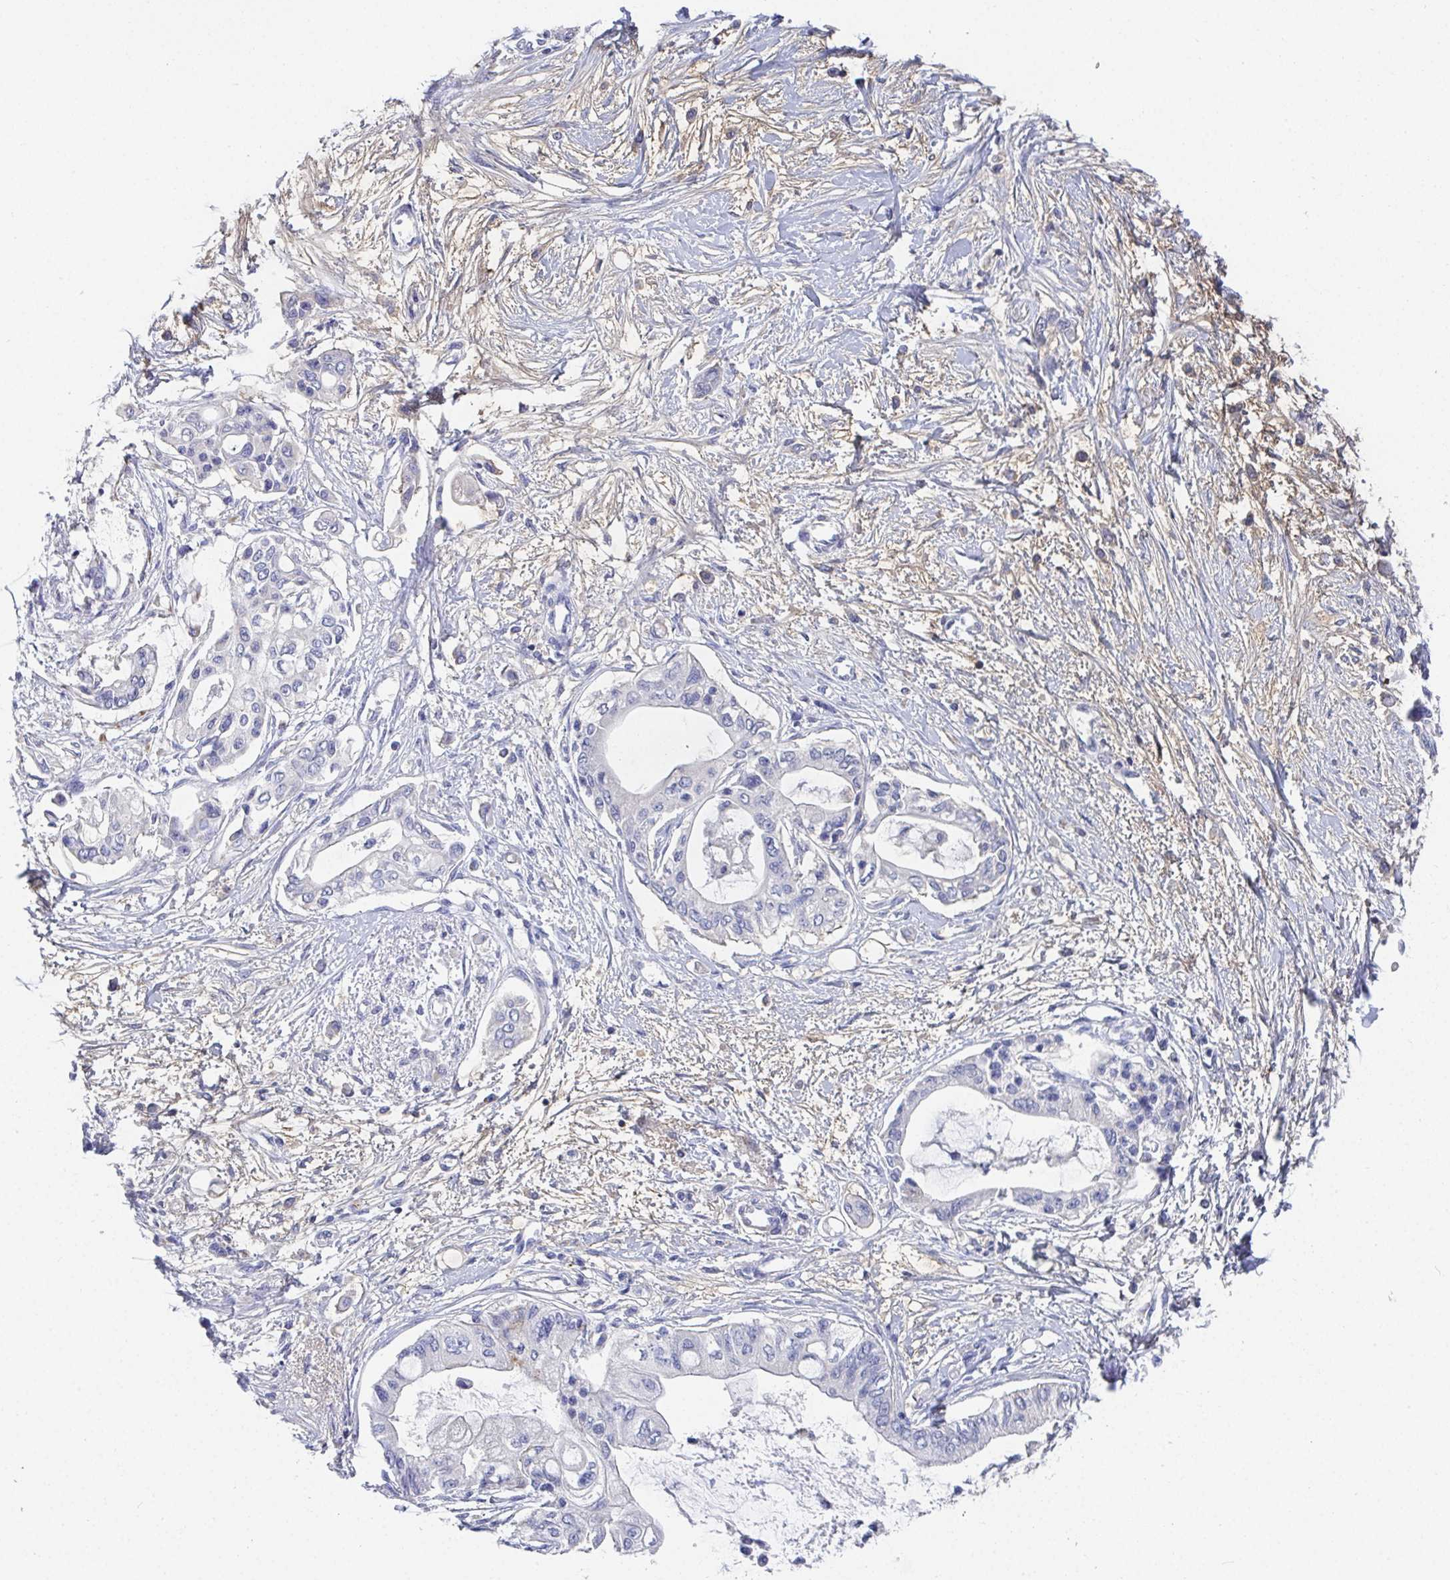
{"staining": {"intensity": "negative", "quantity": "none", "location": "none"}, "tissue": "pancreatic cancer", "cell_type": "Tumor cells", "image_type": "cancer", "snomed": [{"axis": "morphology", "description": "Adenocarcinoma, NOS"}, {"axis": "topography", "description": "Pancreas"}], "caption": "DAB immunohistochemical staining of pancreatic adenocarcinoma shows no significant staining in tumor cells.", "gene": "ATP5F1C", "patient": {"sex": "female", "age": 77}}